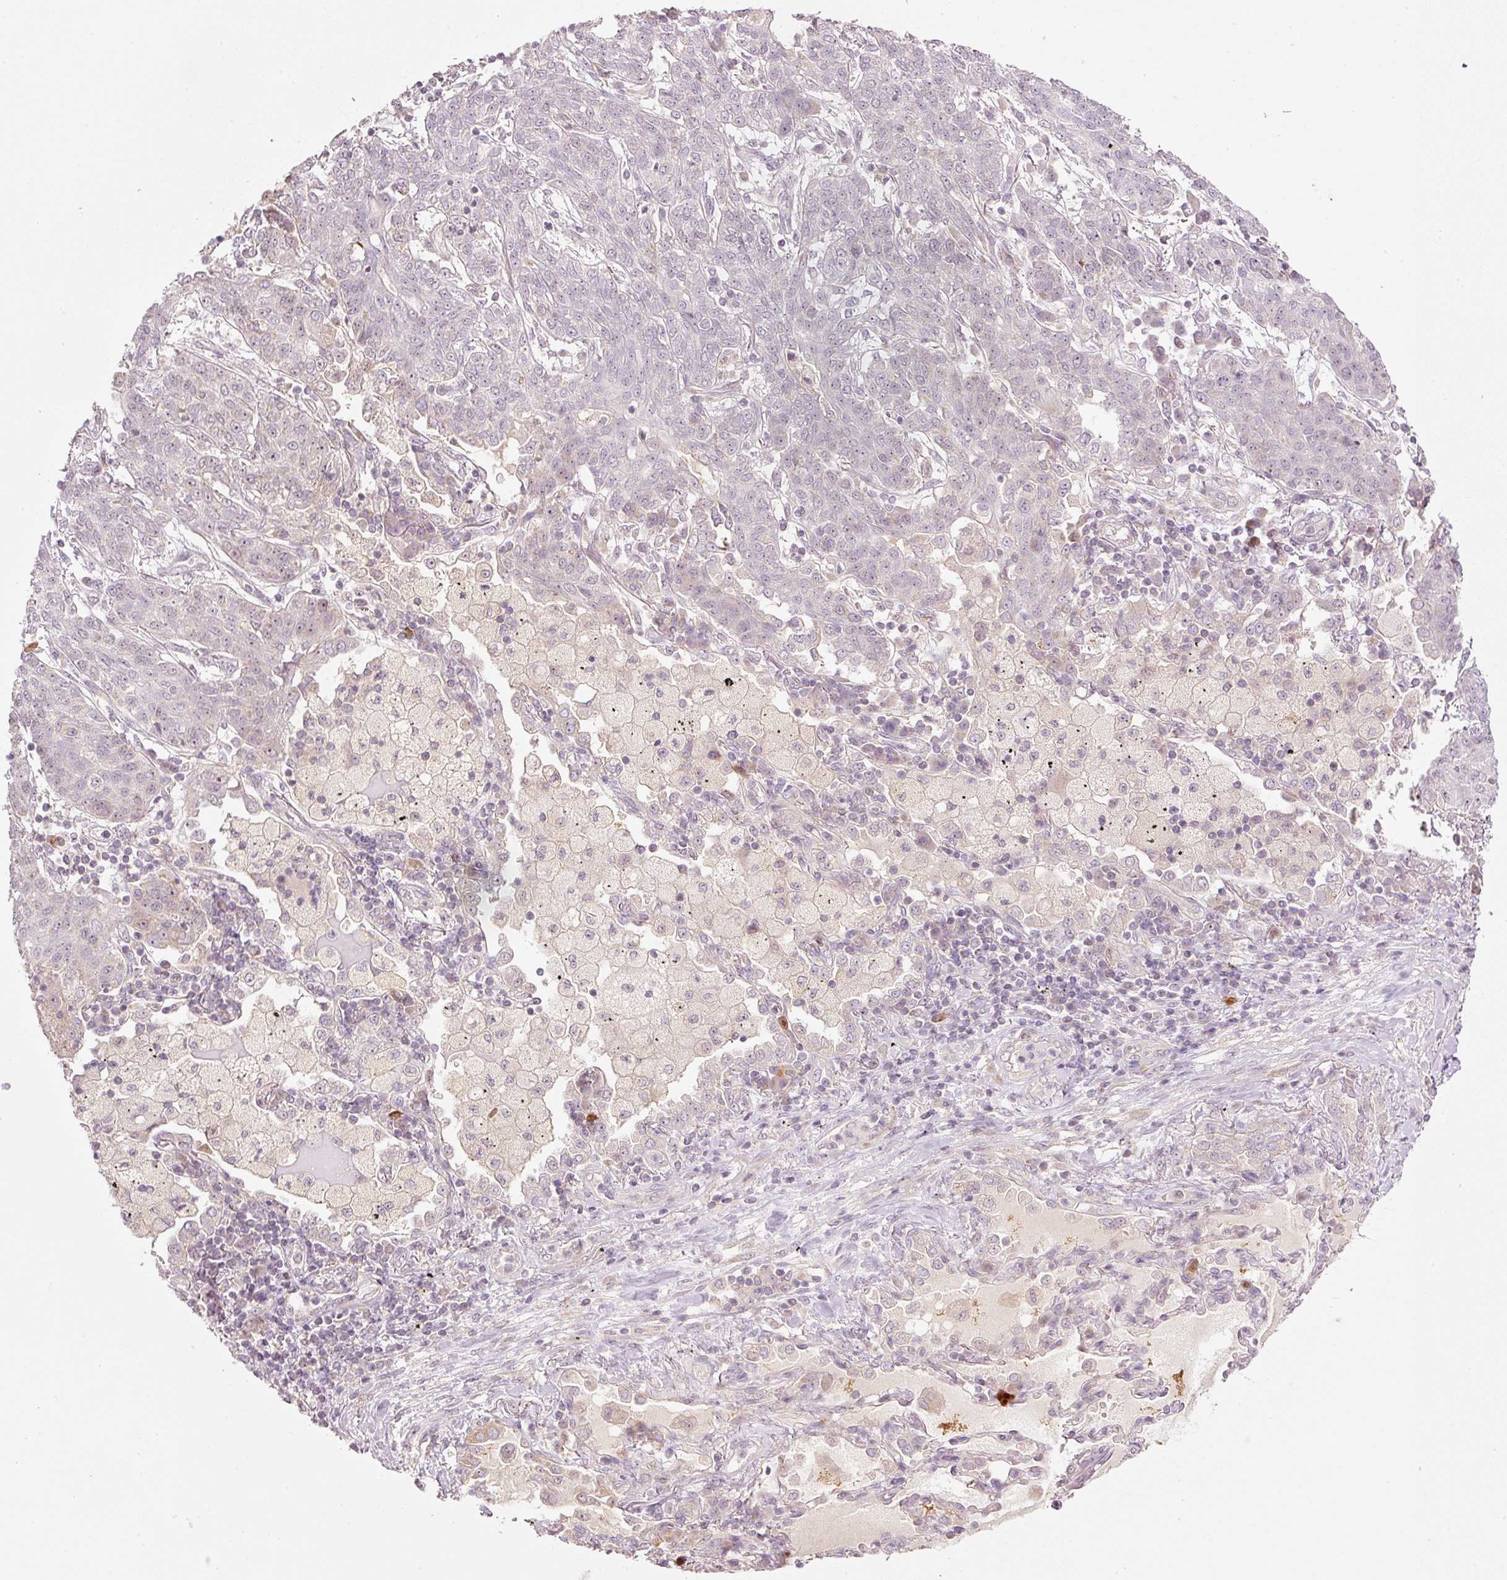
{"staining": {"intensity": "negative", "quantity": "none", "location": "none"}, "tissue": "lung cancer", "cell_type": "Tumor cells", "image_type": "cancer", "snomed": [{"axis": "morphology", "description": "Squamous cell carcinoma, NOS"}, {"axis": "topography", "description": "Lung"}], "caption": "Tumor cells are negative for protein expression in human lung cancer.", "gene": "CDC20B", "patient": {"sex": "female", "age": 70}}